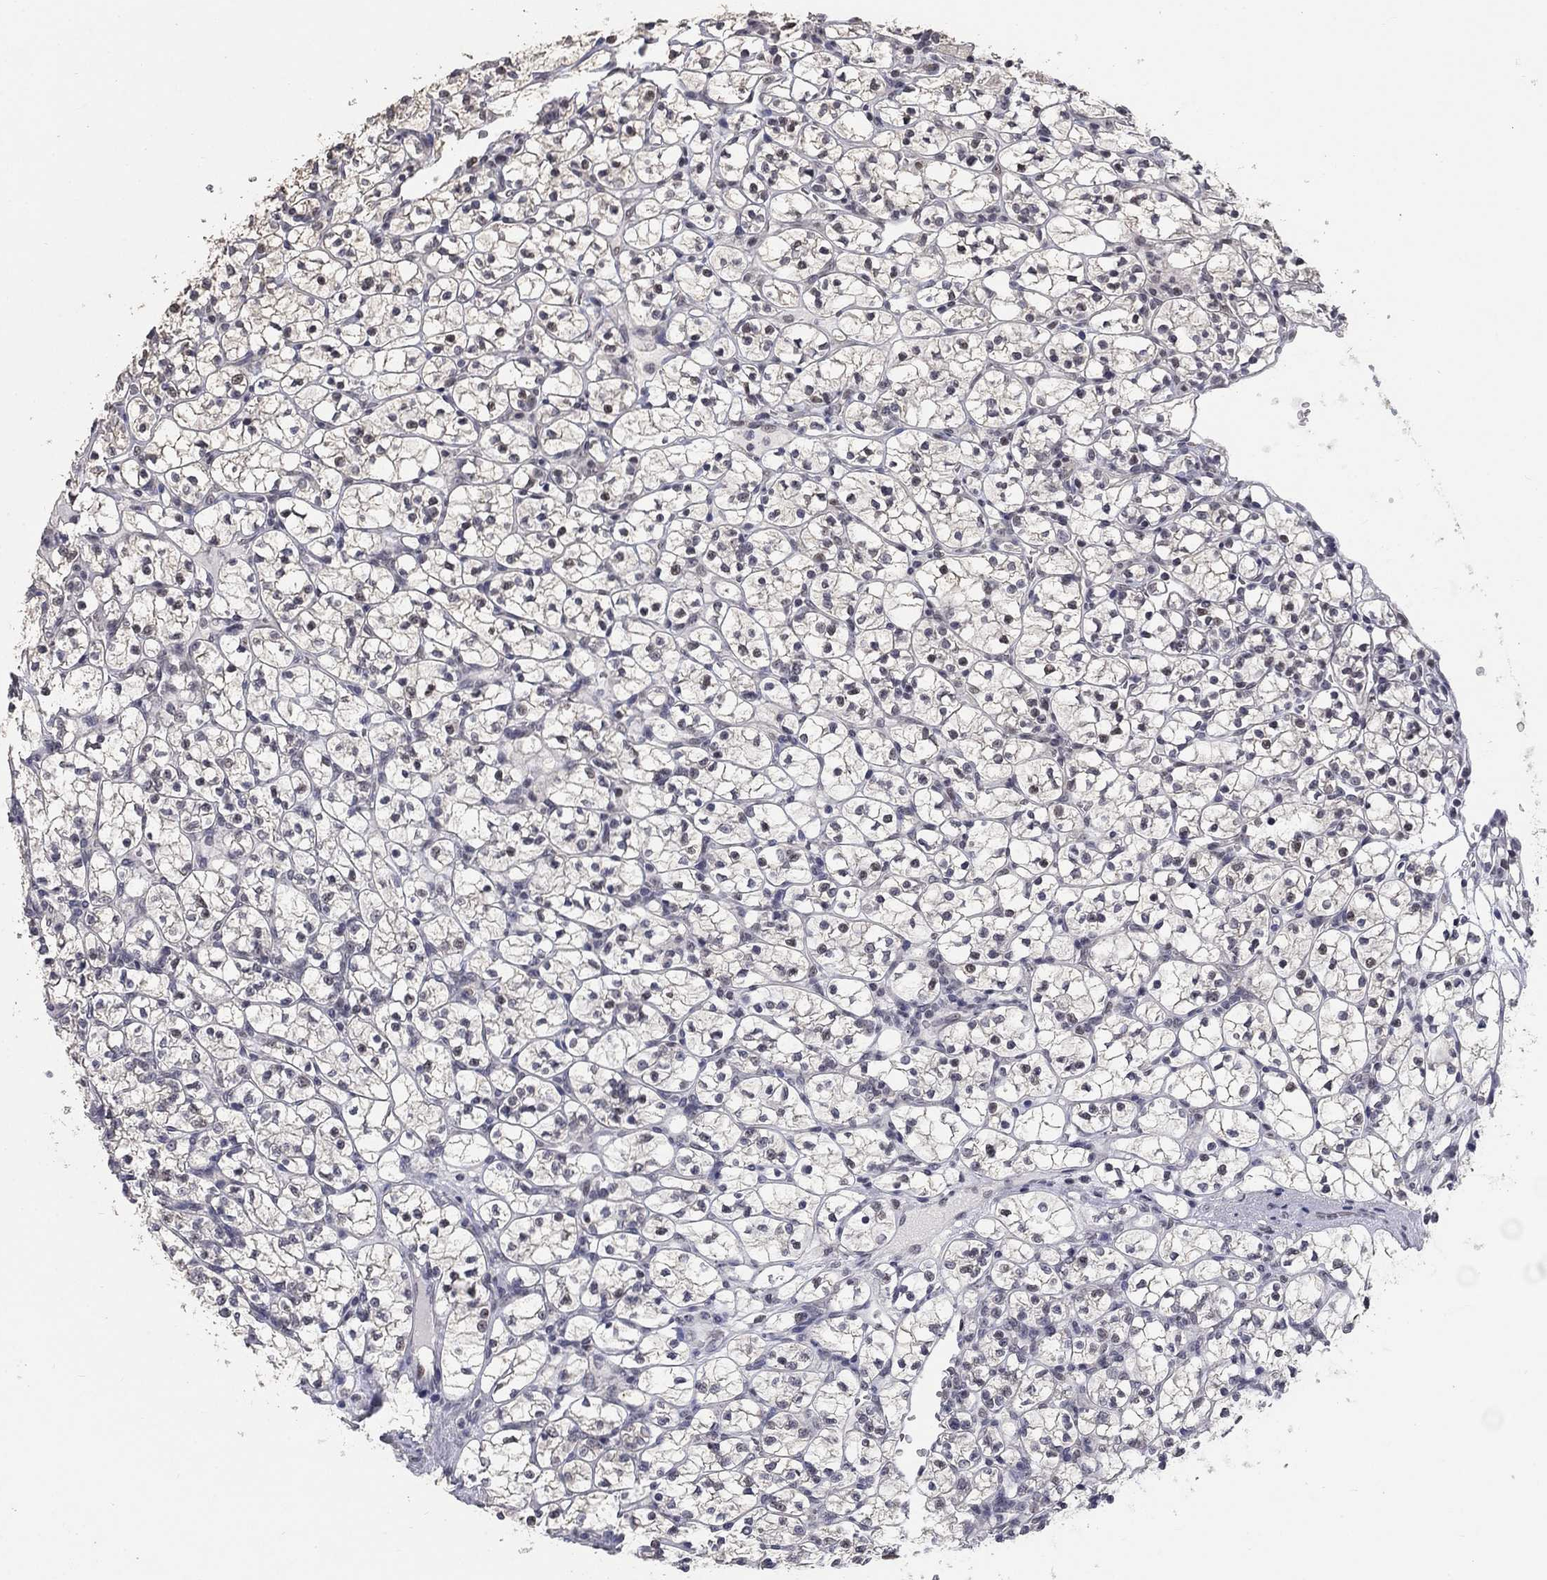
{"staining": {"intensity": "negative", "quantity": "none", "location": "none"}, "tissue": "renal cancer", "cell_type": "Tumor cells", "image_type": "cancer", "snomed": [{"axis": "morphology", "description": "Adenocarcinoma, NOS"}, {"axis": "topography", "description": "Kidney"}], "caption": "Tumor cells show no significant staining in adenocarcinoma (renal).", "gene": "SPATA33", "patient": {"sex": "female", "age": 89}}